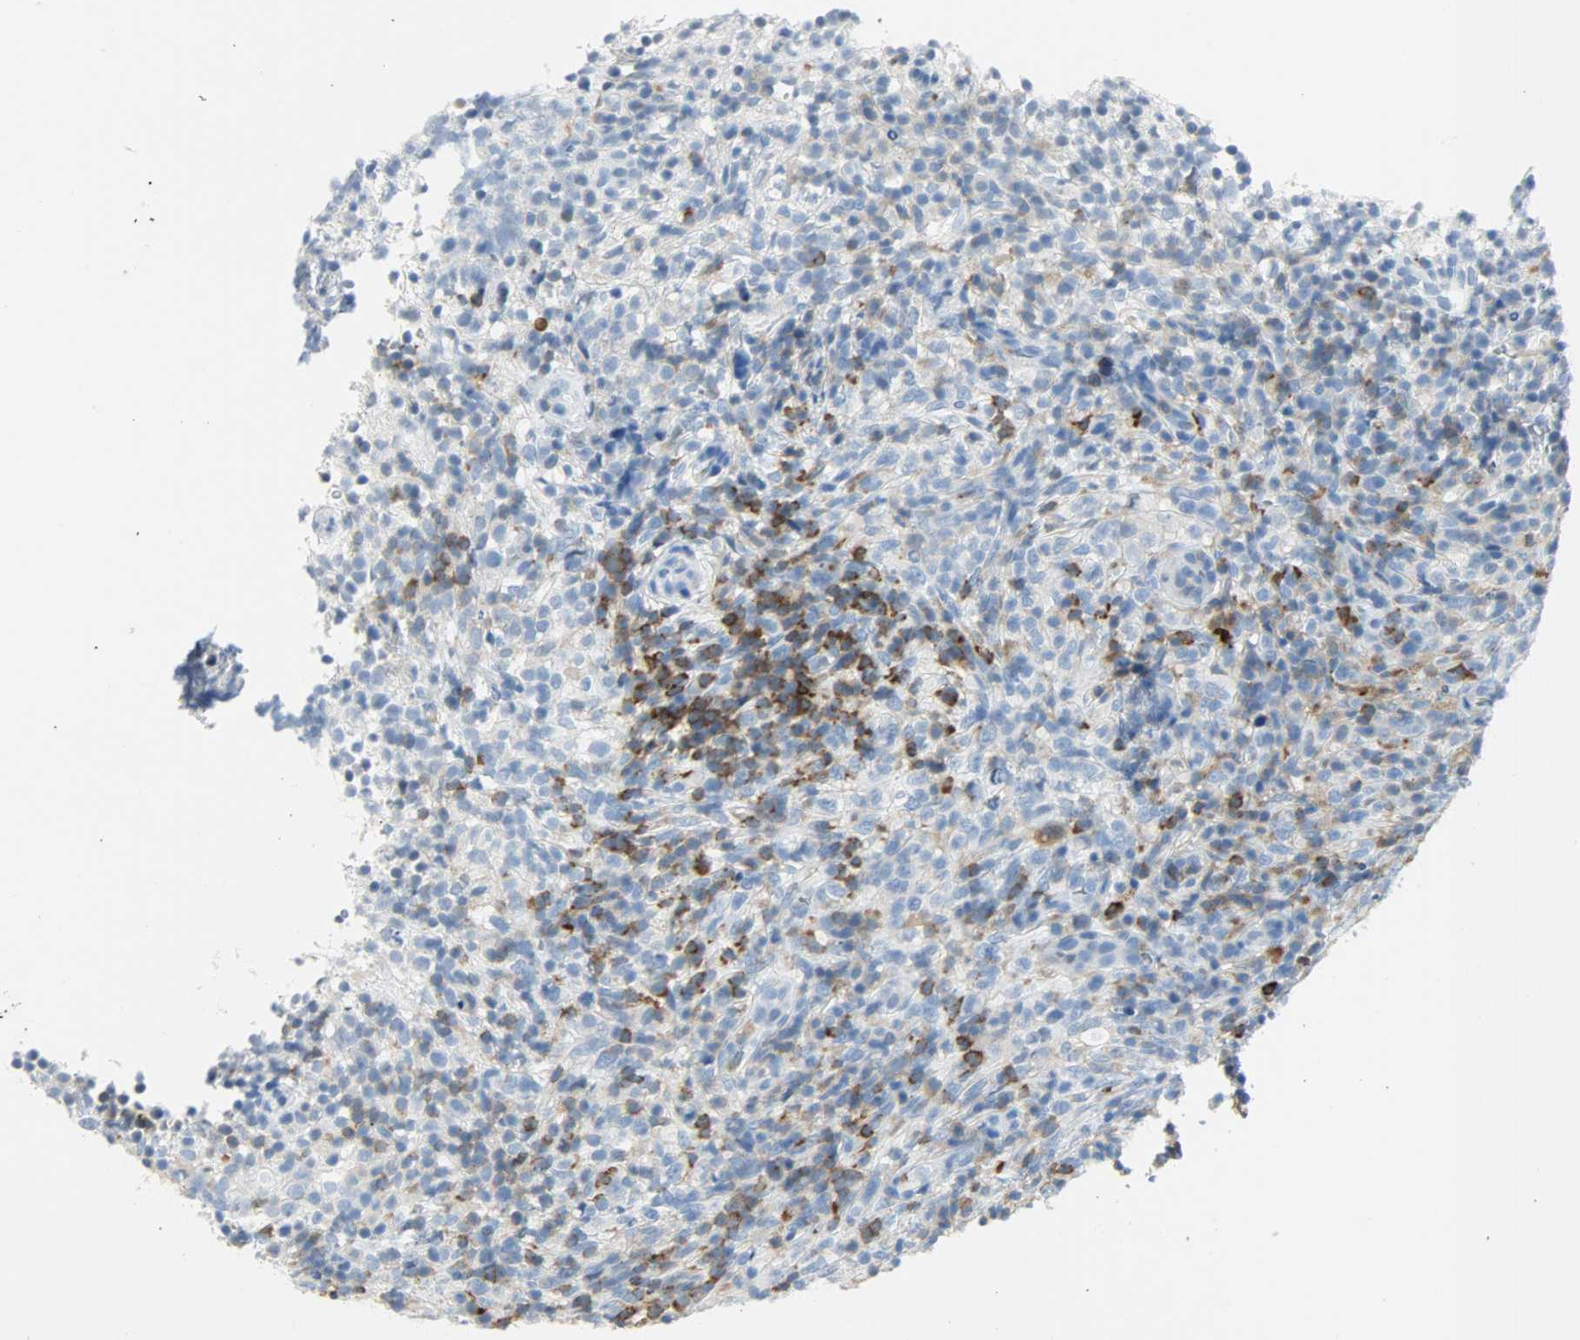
{"staining": {"intensity": "negative", "quantity": "none", "location": "none"}, "tissue": "lymphoma", "cell_type": "Tumor cells", "image_type": "cancer", "snomed": [{"axis": "morphology", "description": "Malignant lymphoma, non-Hodgkin's type, High grade"}, {"axis": "topography", "description": "Lymph node"}], "caption": "Immunohistochemistry (IHC) image of human lymphoma stained for a protein (brown), which reveals no positivity in tumor cells. The staining was performed using DAB to visualize the protein expression in brown, while the nuclei were stained in blue with hematoxylin (Magnification: 20x).", "gene": "PTPN6", "patient": {"sex": "female", "age": 76}}